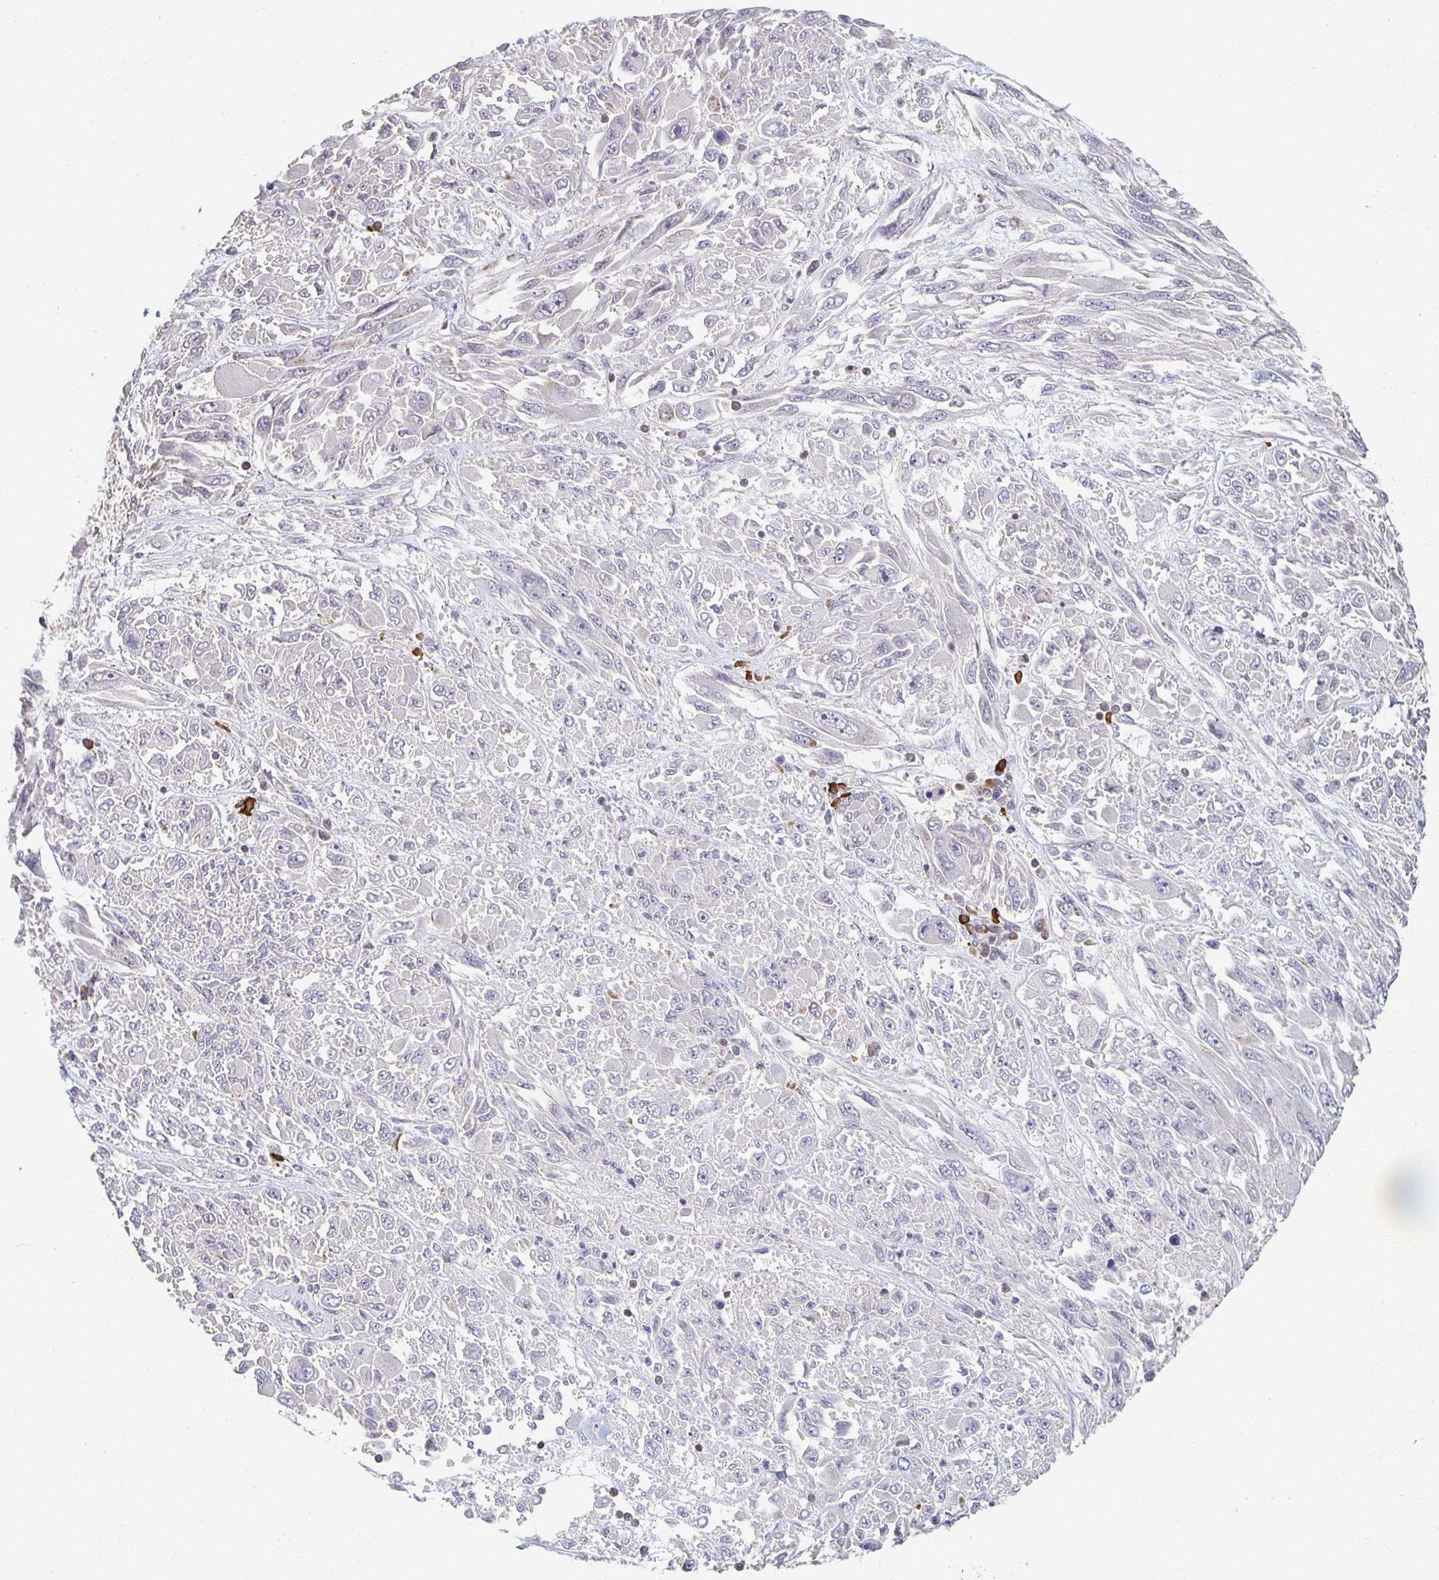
{"staining": {"intensity": "negative", "quantity": "none", "location": "none"}, "tissue": "melanoma", "cell_type": "Tumor cells", "image_type": "cancer", "snomed": [{"axis": "morphology", "description": "Malignant melanoma, NOS"}, {"axis": "topography", "description": "Skin"}], "caption": "IHC histopathology image of melanoma stained for a protein (brown), which displays no staining in tumor cells.", "gene": "ZNF692", "patient": {"sex": "female", "age": 91}}